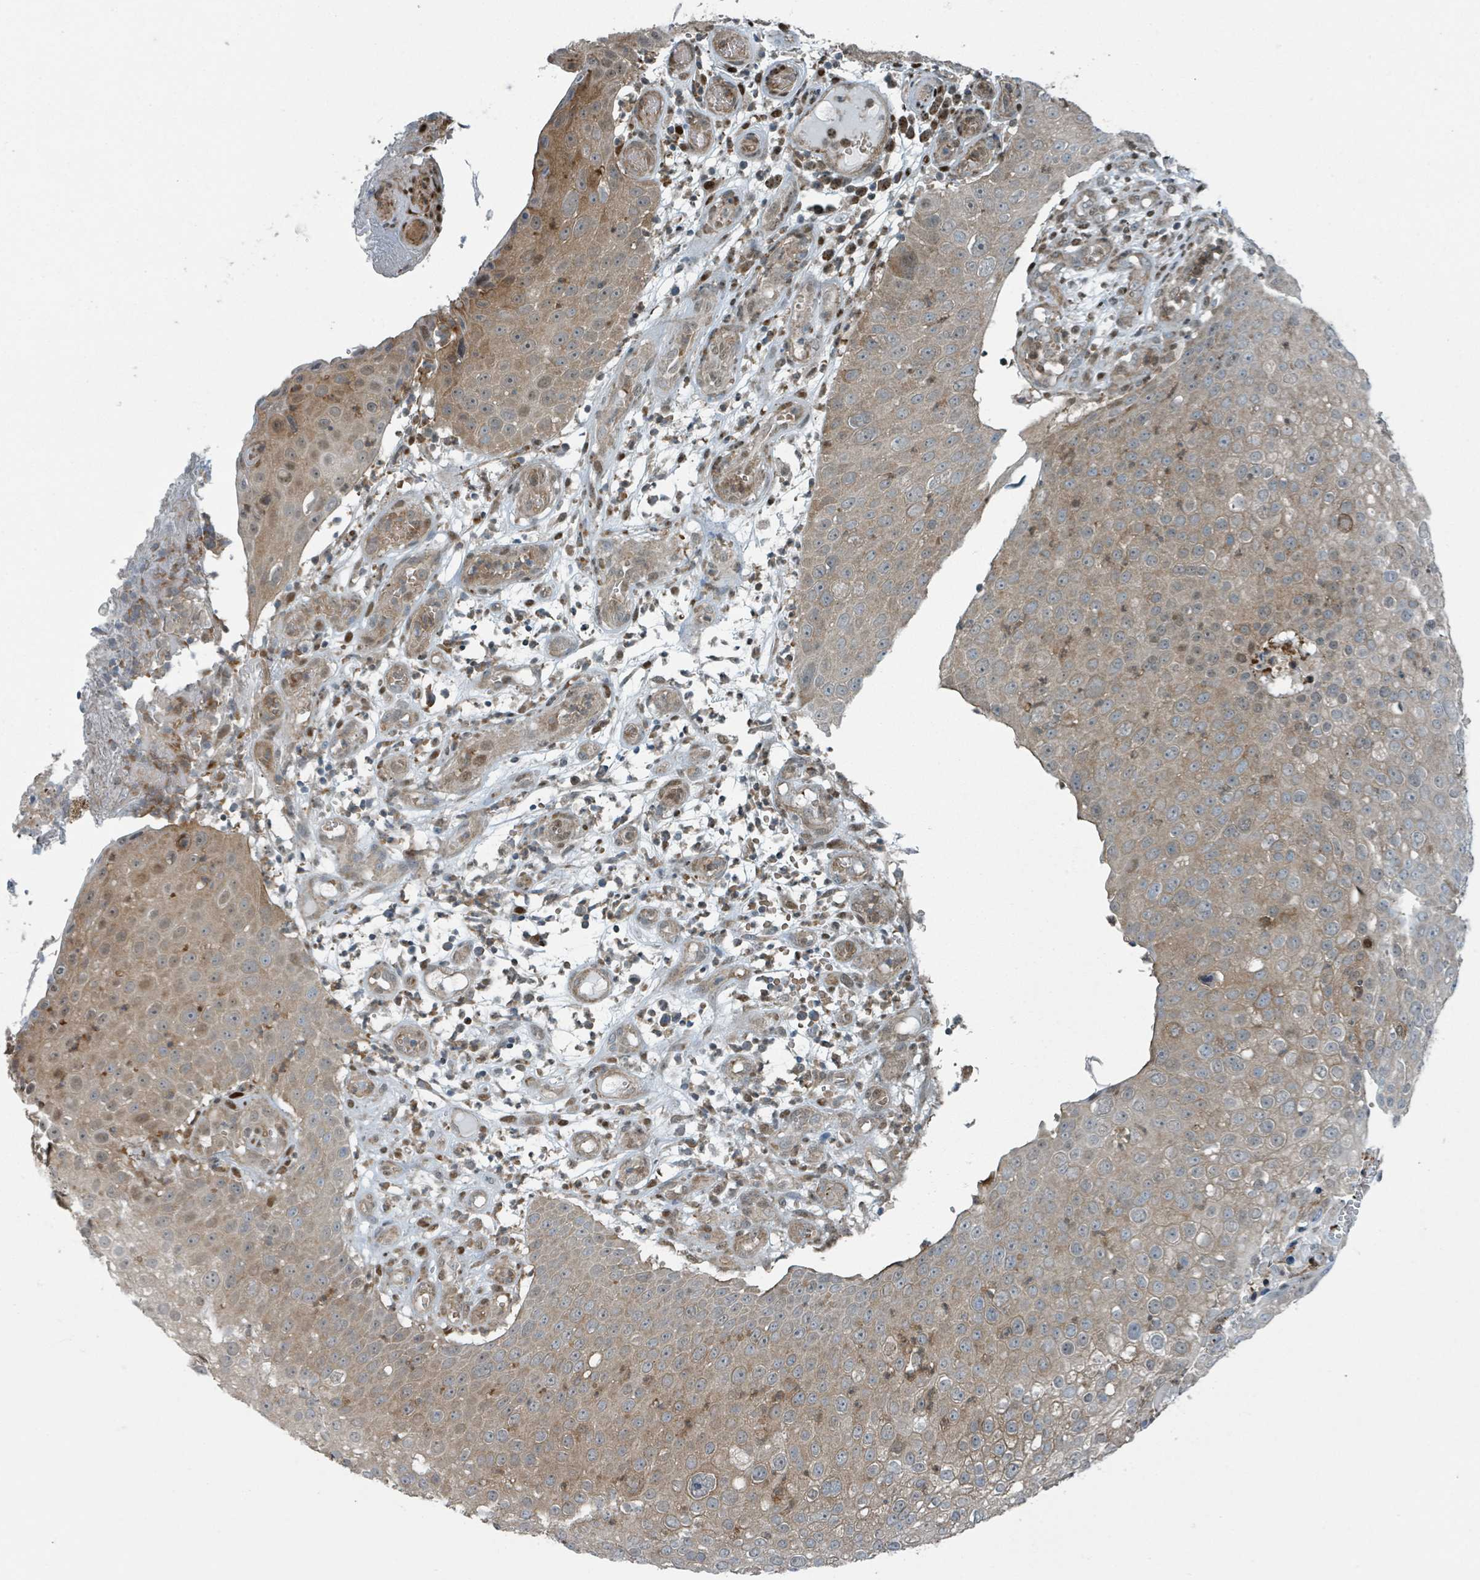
{"staining": {"intensity": "moderate", "quantity": ">75%", "location": "cytoplasmic/membranous,nuclear"}, "tissue": "skin cancer", "cell_type": "Tumor cells", "image_type": "cancer", "snomed": [{"axis": "morphology", "description": "Squamous cell carcinoma, NOS"}, {"axis": "topography", "description": "Skin"}], "caption": "IHC (DAB (3,3'-diaminobenzidine)) staining of human skin squamous cell carcinoma displays moderate cytoplasmic/membranous and nuclear protein positivity in approximately >75% of tumor cells. The staining was performed using DAB, with brown indicating positive protein expression. Nuclei are stained blue with hematoxylin.", "gene": "RHPN2", "patient": {"sex": "male", "age": 71}}